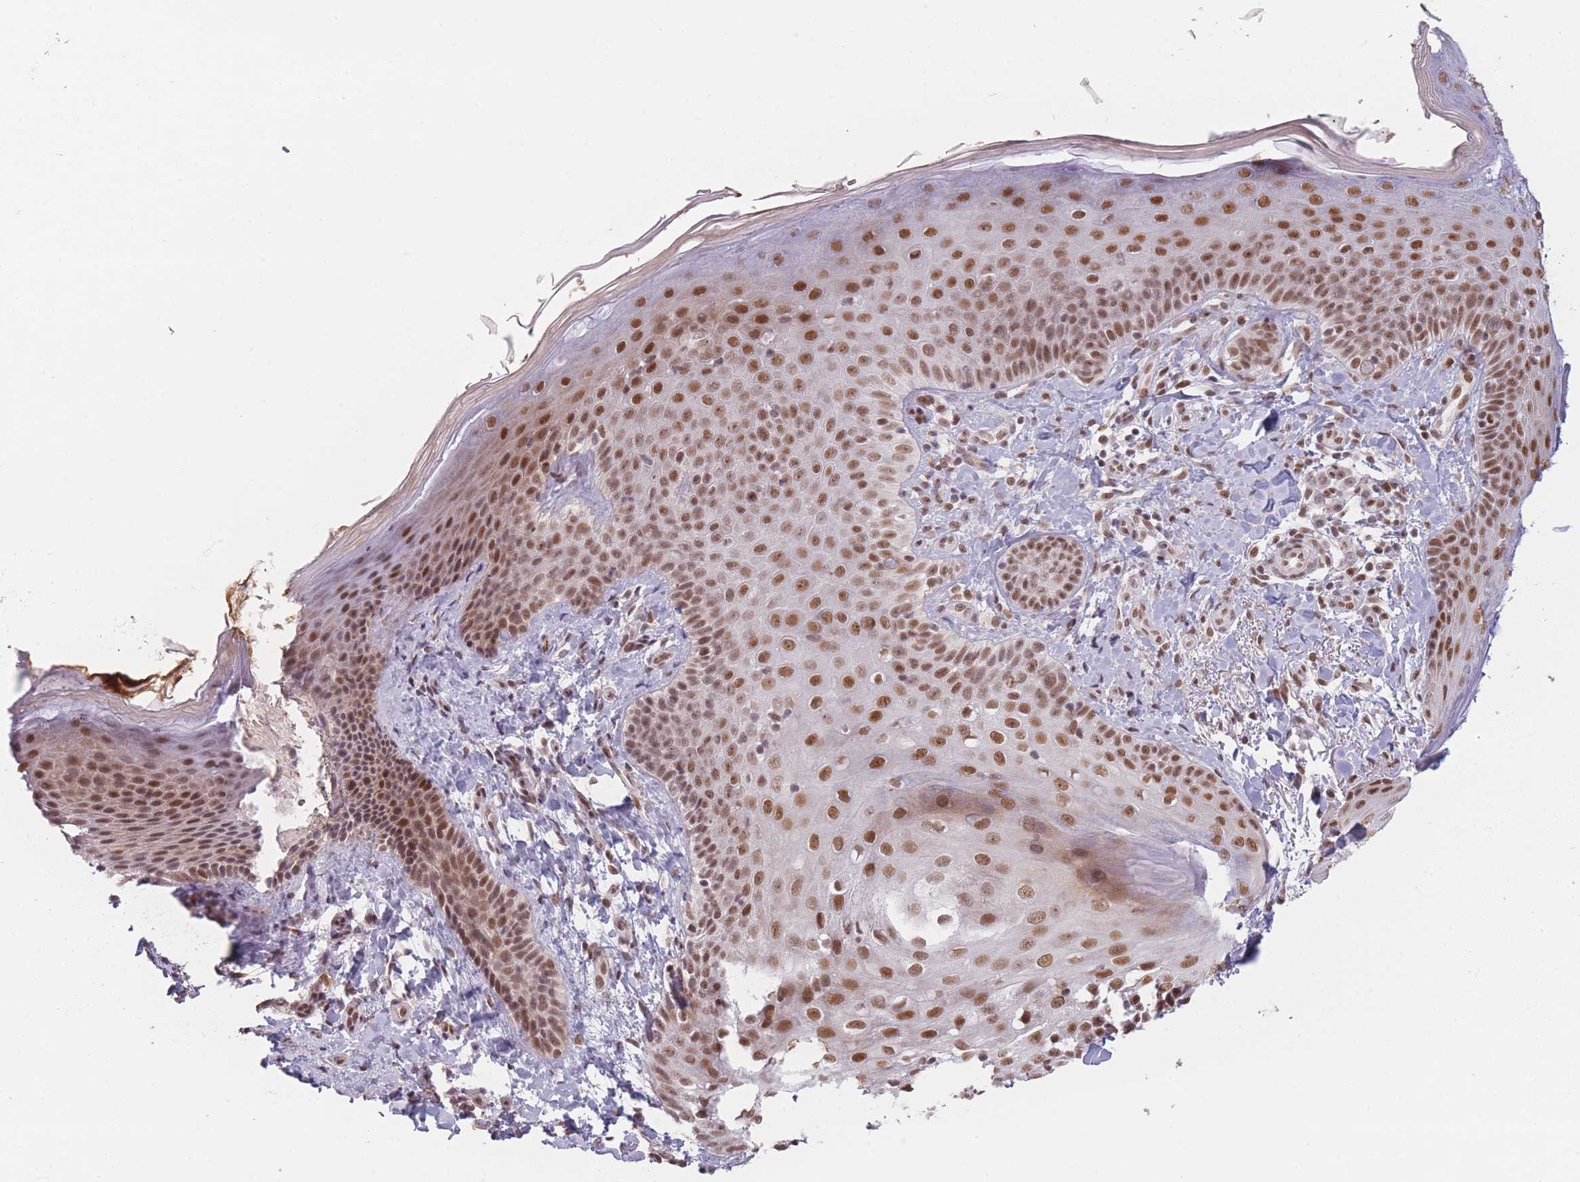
{"staining": {"intensity": "moderate", "quantity": ">75%", "location": "nuclear"}, "tissue": "skin", "cell_type": "Fibroblasts", "image_type": "normal", "snomed": [{"axis": "morphology", "description": "Normal tissue, NOS"}, {"axis": "topography", "description": "Skin"}], "caption": "The micrograph displays immunohistochemical staining of normal skin. There is moderate nuclear staining is identified in about >75% of fibroblasts. (IHC, brightfield microscopy, high magnification).", "gene": "SUPT6H", "patient": {"sex": "male", "age": 57}}